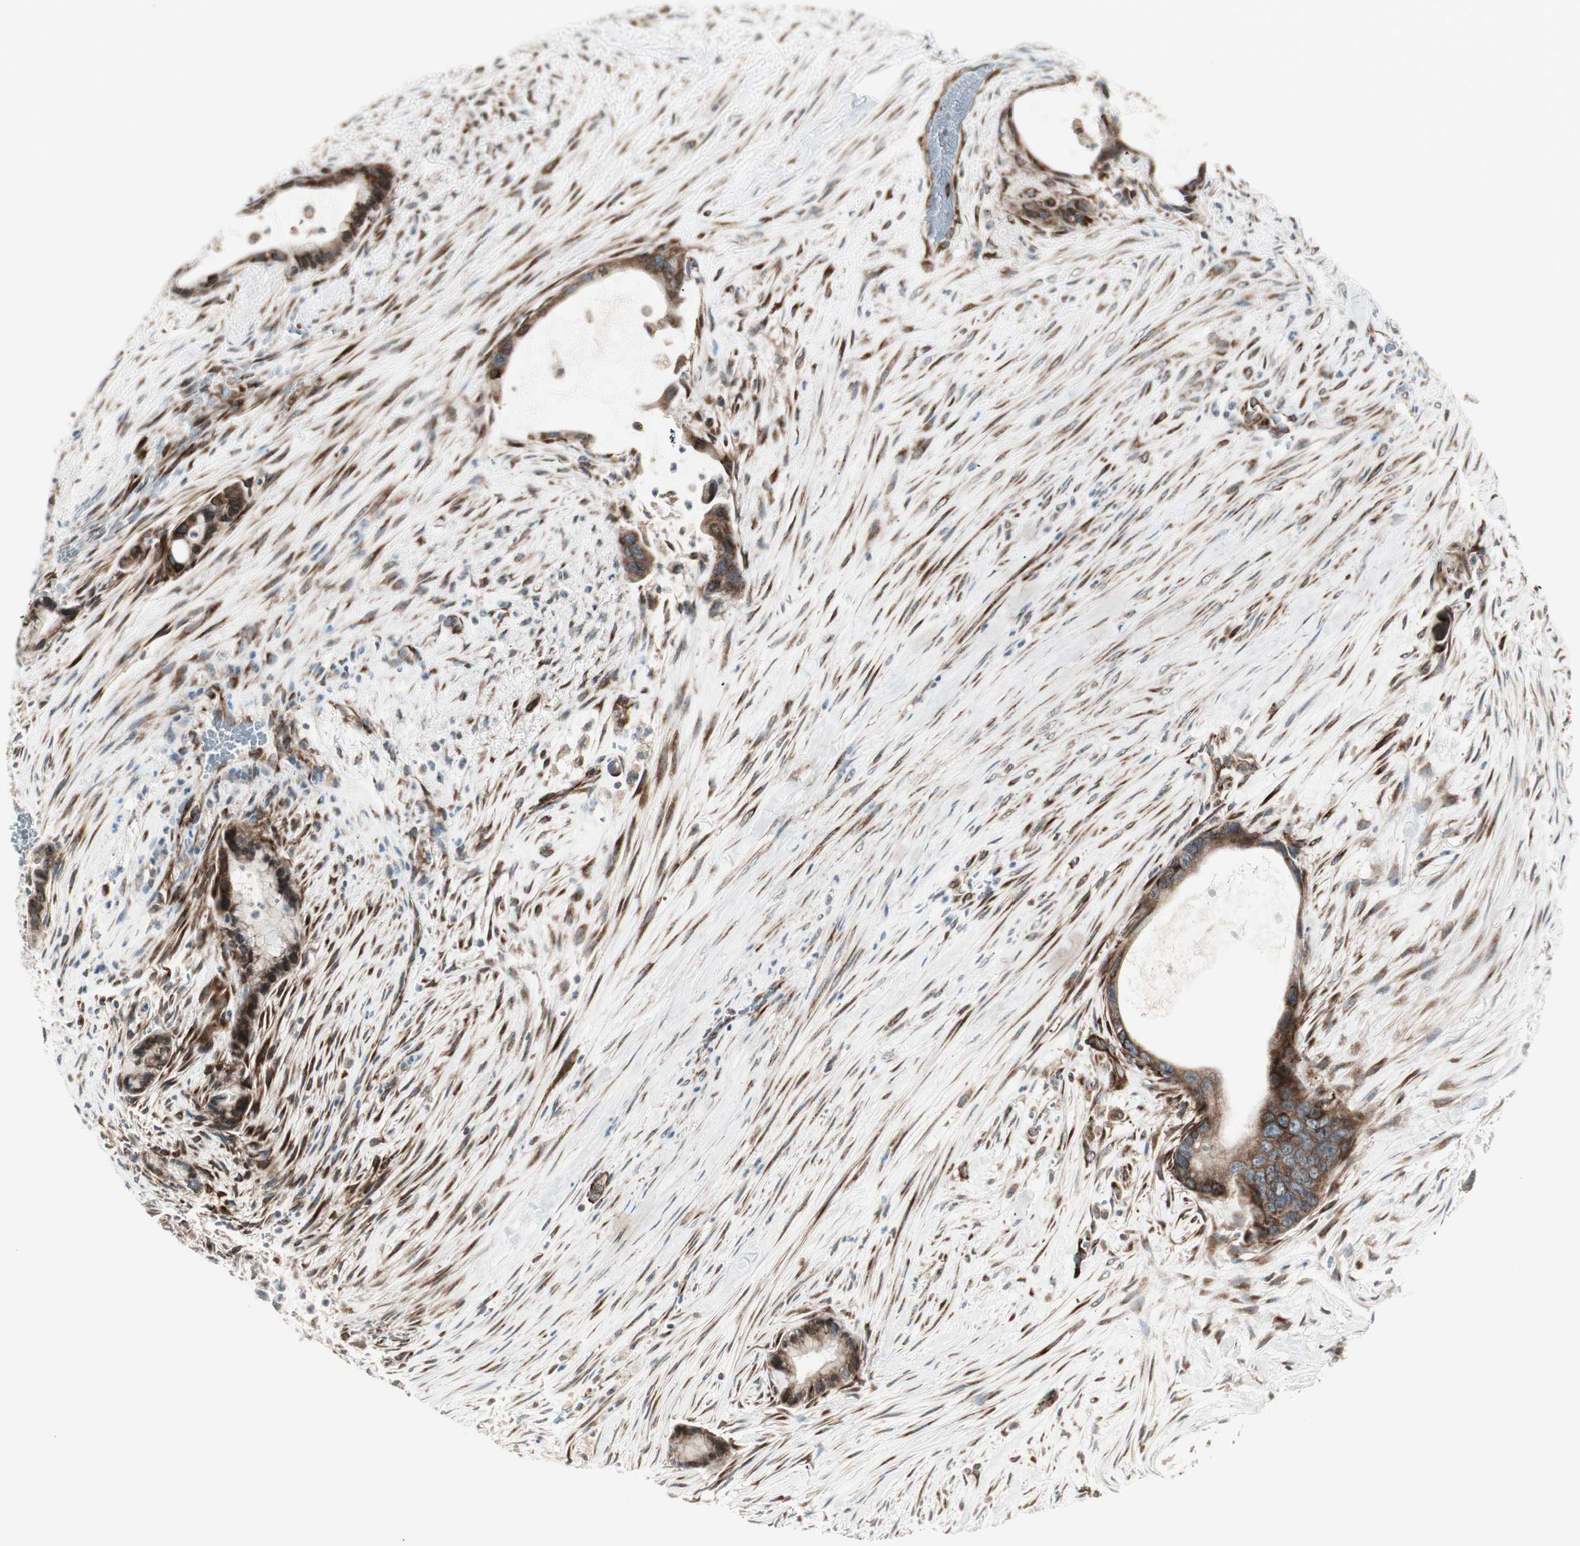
{"staining": {"intensity": "strong", "quantity": ">75%", "location": "cytoplasmic/membranous"}, "tissue": "liver cancer", "cell_type": "Tumor cells", "image_type": "cancer", "snomed": [{"axis": "morphology", "description": "Cholangiocarcinoma"}, {"axis": "topography", "description": "Liver"}], "caption": "Liver cholangiocarcinoma stained for a protein displays strong cytoplasmic/membranous positivity in tumor cells.", "gene": "PPP2R5E", "patient": {"sex": "female", "age": 55}}